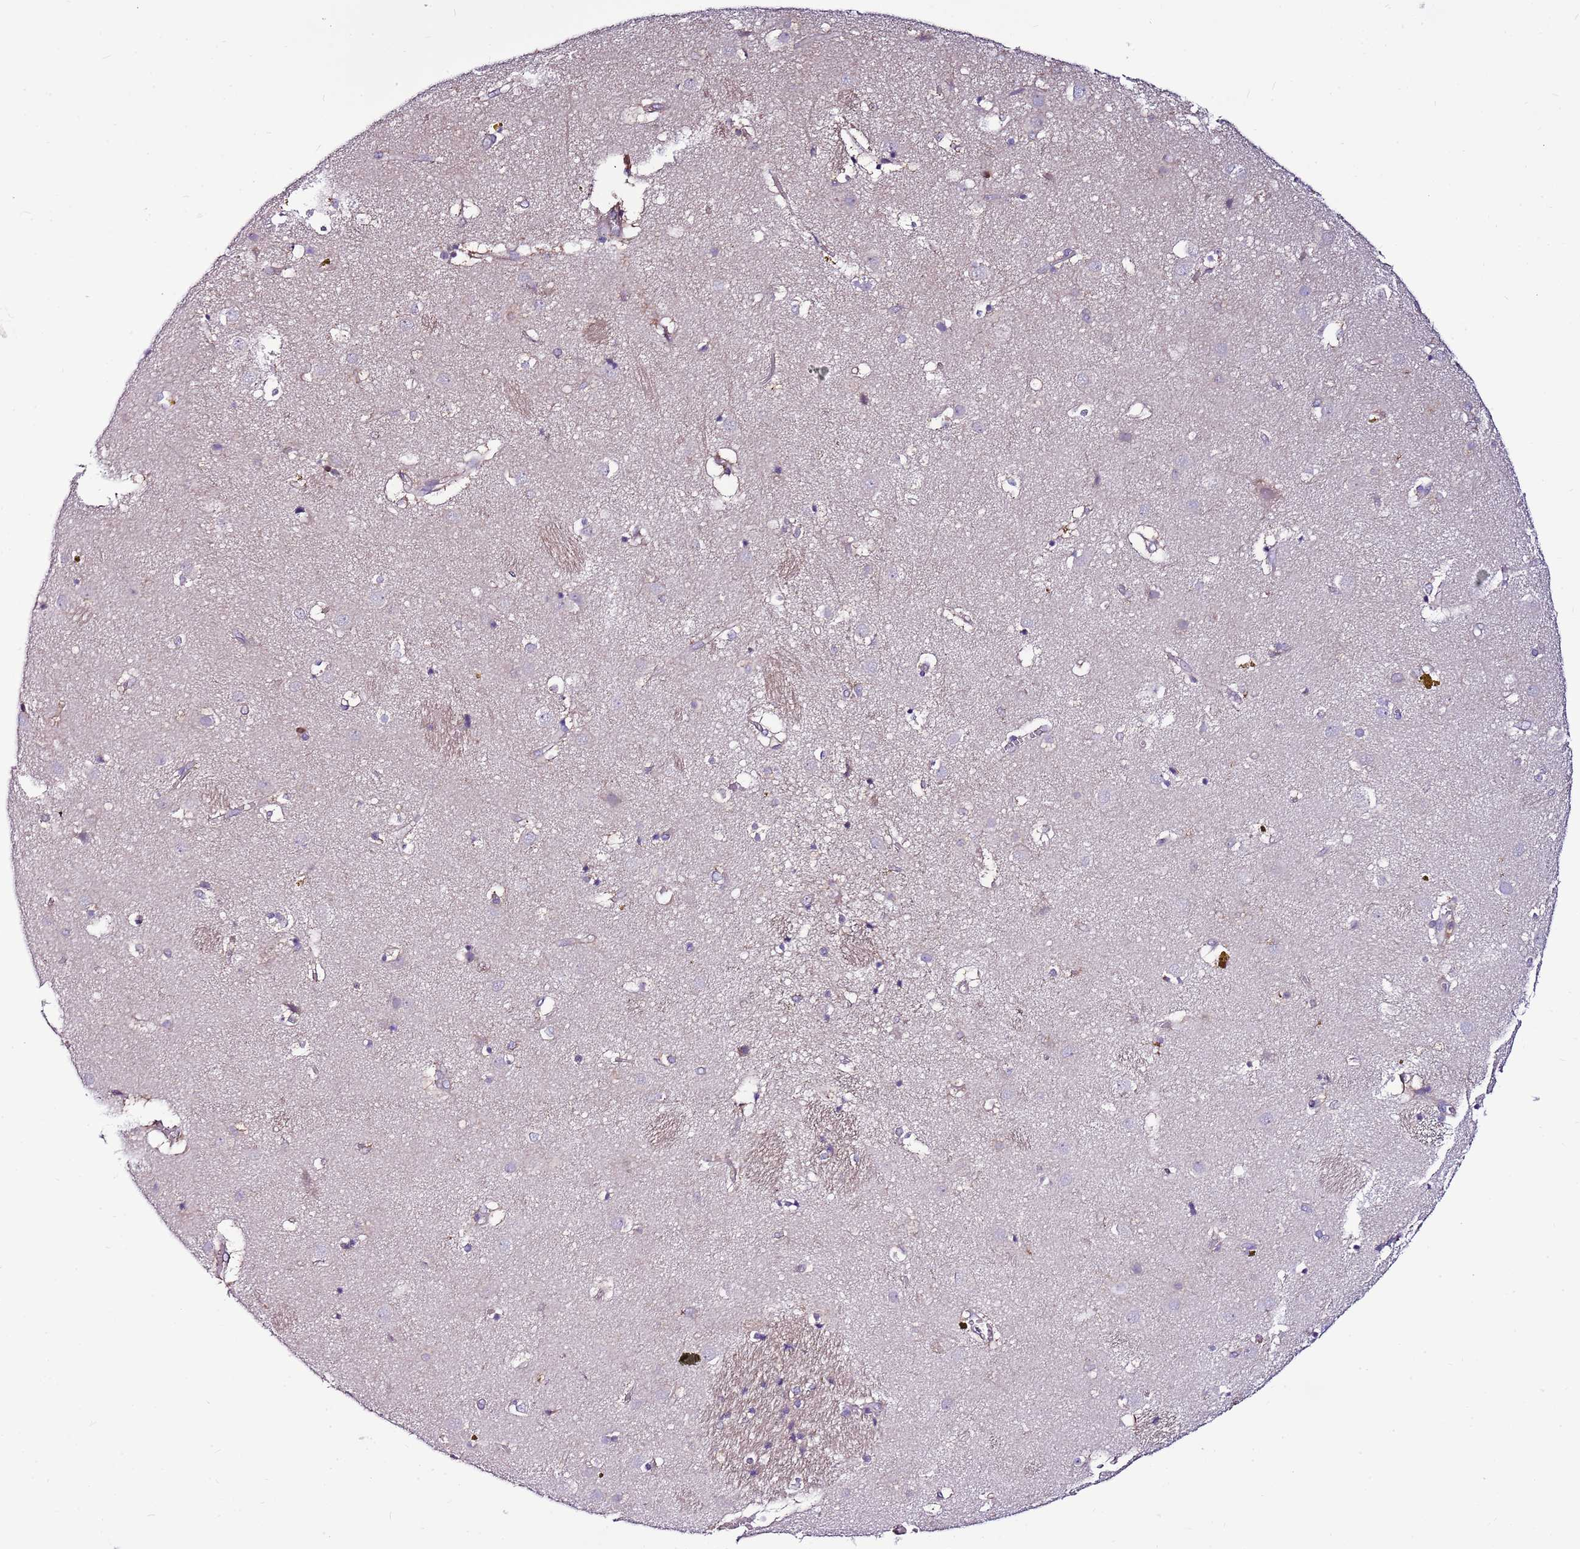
{"staining": {"intensity": "weak", "quantity": "<25%", "location": "cytoplasmic/membranous"}, "tissue": "caudate", "cell_type": "Glial cells", "image_type": "normal", "snomed": [{"axis": "morphology", "description": "Normal tissue, NOS"}, {"axis": "topography", "description": "Lateral ventricle wall"}], "caption": "The micrograph displays no significant positivity in glial cells of caudate. The staining was performed using DAB to visualize the protein expression in brown, while the nuclei were stained in blue with hematoxylin (Magnification: 20x).", "gene": "ATXN2L", "patient": {"sex": "male", "age": 70}}